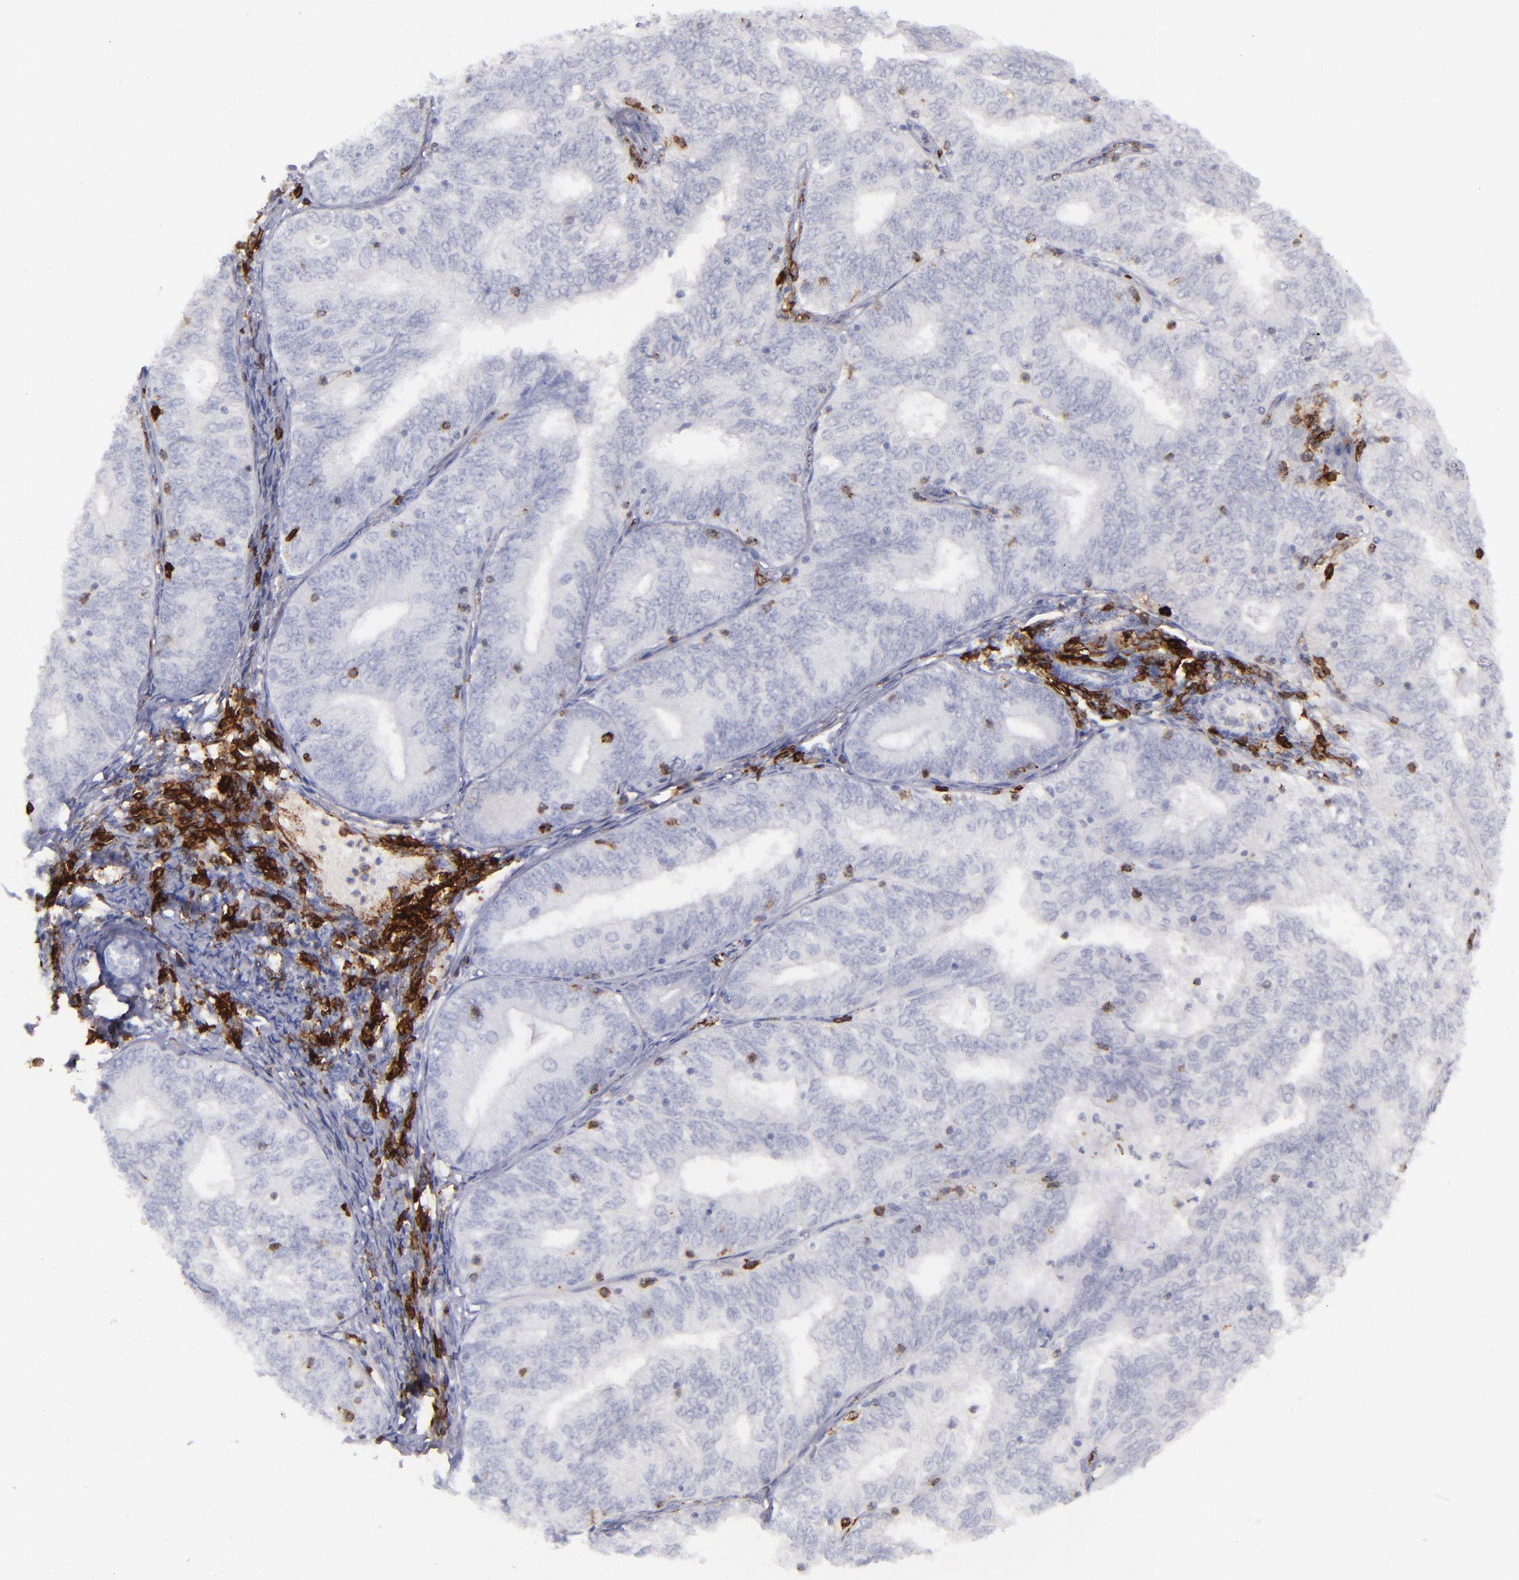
{"staining": {"intensity": "negative", "quantity": "none", "location": "none"}, "tissue": "endometrial cancer", "cell_type": "Tumor cells", "image_type": "cancer", "snomed": [{"axis": "morphology", "description": "Adenocarcinoma, NOS"}, {"axis": "topography", "description": "Endometrium"}], "caption": "A micrograph of endometrial adenocarcinoma stained for a protein exhibits no brown staining in tumor cells.", "gene": "CD27", "patient": {"sex": "female", "age": 69}}